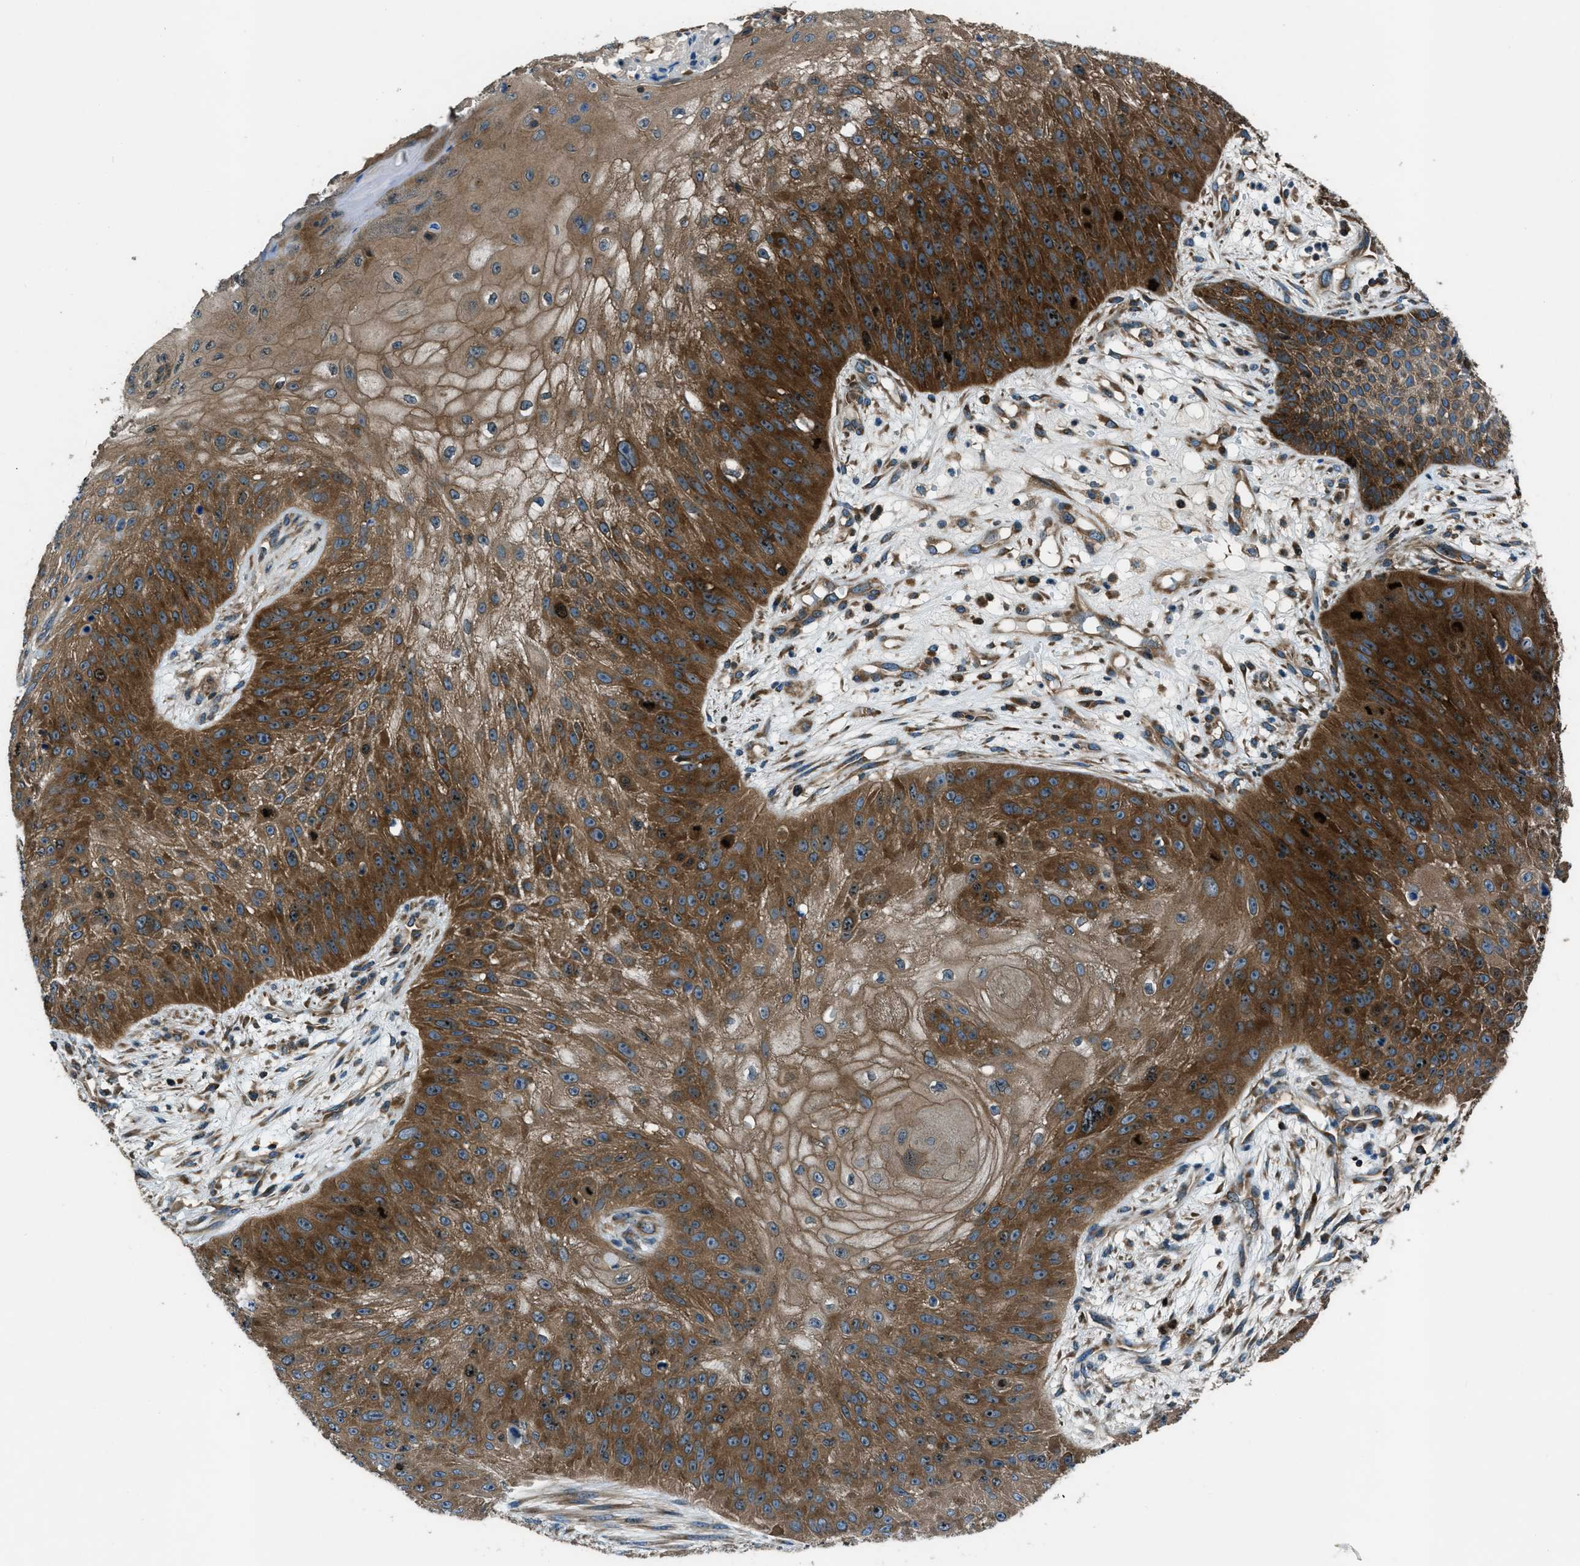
{"staining": {"intensity": "strong", "quantity": "25%-75%", "location": "cytoplasmic/membranous"}, "tissue": "skin cancer", "cell_type": "Tumor cells", "image_type": "cancer", "snomed": [{"axis": "morphology", "description": "Squamous cell carcinoma, NOS"}, {"axis": "topography", "description": "Skin"}], "caption": "Skin cancer (squamous cell carcinoma) stained for a protein demonstrates strong cytoplasmic/membranous positivity in tumor cells. (IHC, brightfield microscopy, high magnification).", "gene": "ARFGAP2", "patient": {"sex": "female", "age": 80}}